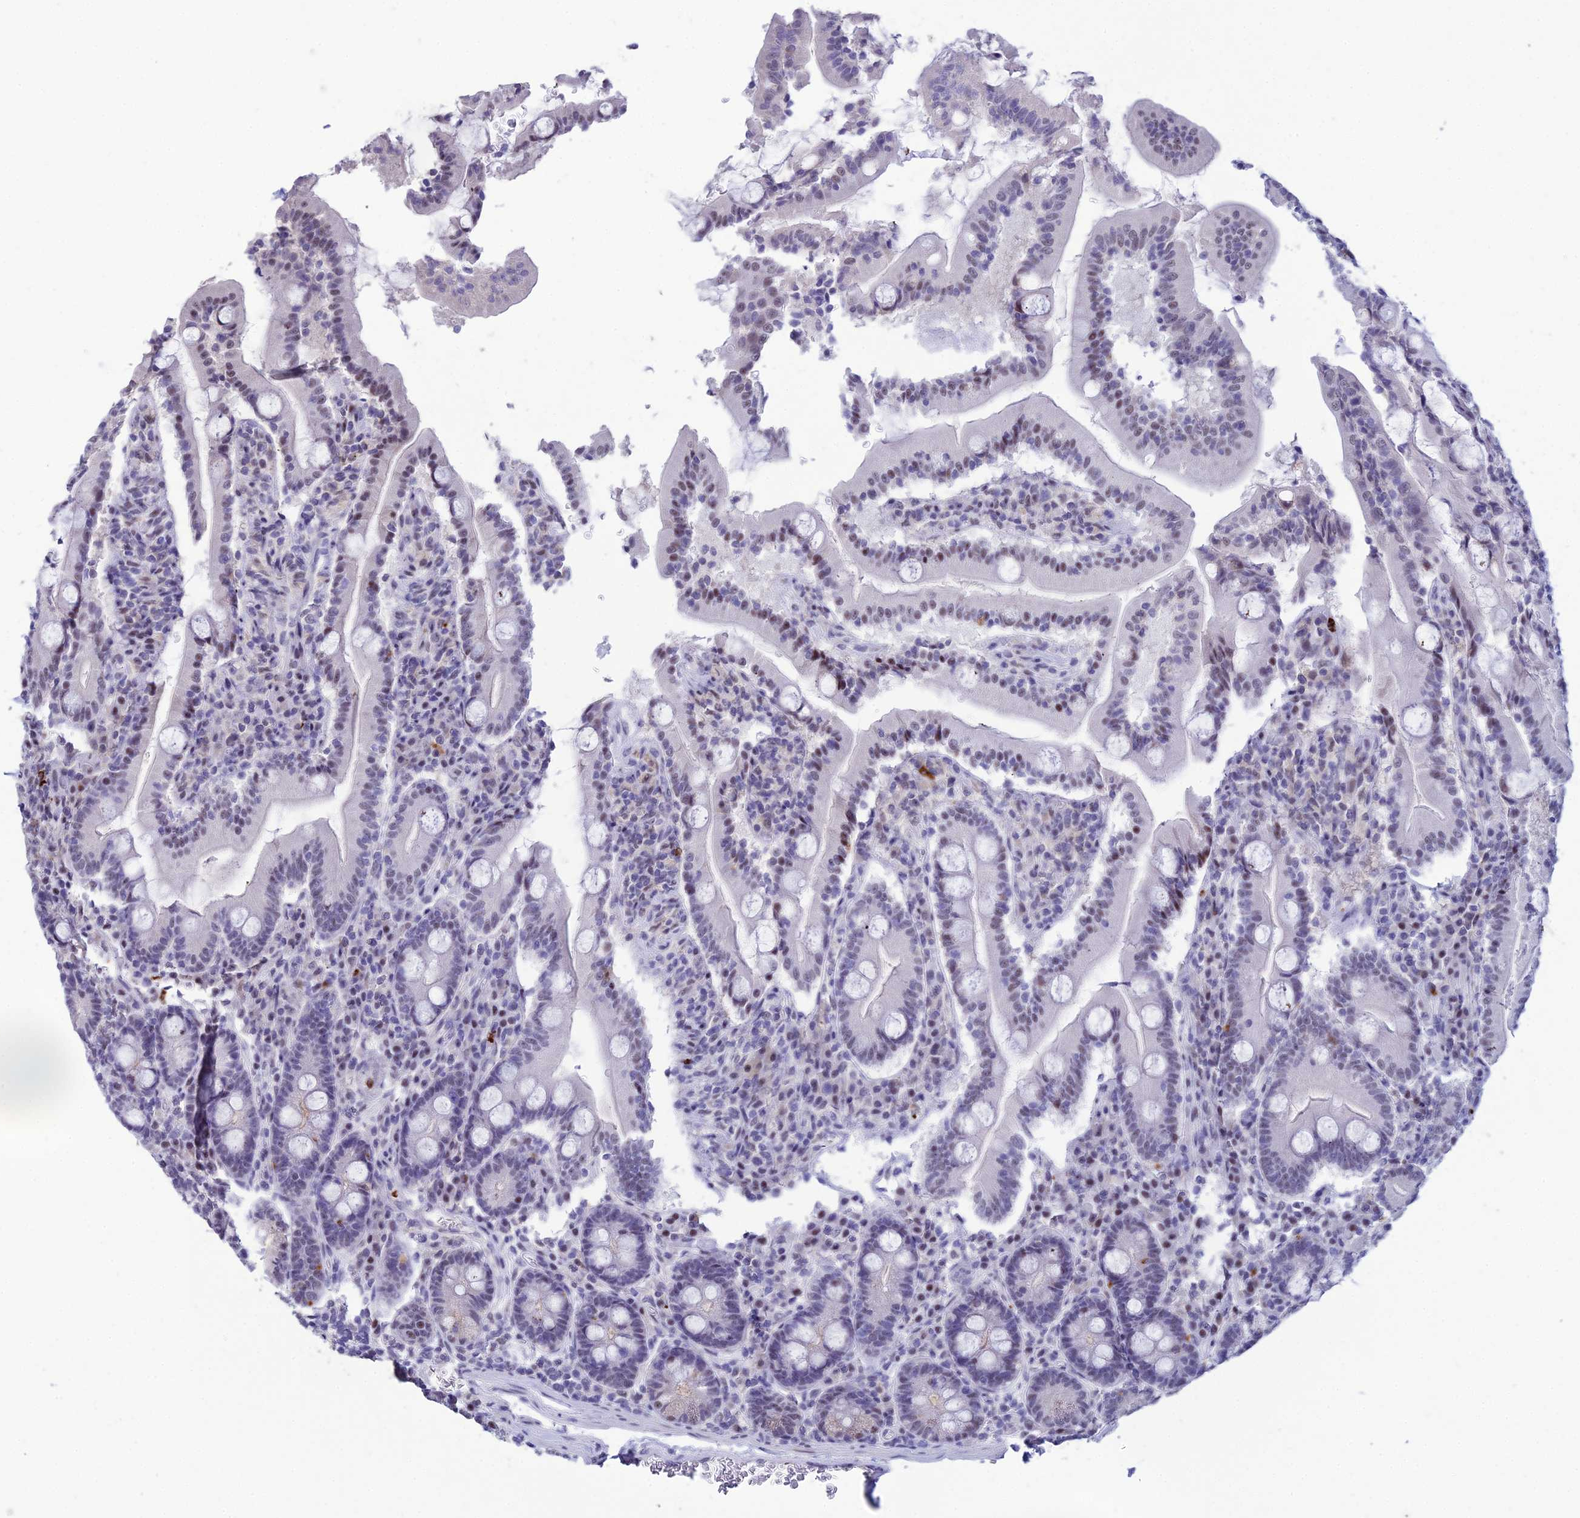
{"staining": {"intensity": "moderate", "quantity": "<25%", "location": "nuclear"}, "tissue": "duodenum", "cell_type": "Glandular cells", "image_type": "normal", "snomed": [{"axis": "morphology", "description": "Normal tissue, NOS"}, {"axis": "topography", "description": "Duodenum"}], "caption": "Protein staining by immunohistochemistry (IHC) exhibits moderate nuclear staining in approximately <25% of glandular cells in unremarkable duodenum.", "gene": "MFSD2B", "patient": {"sex": "male", "age": 35}}